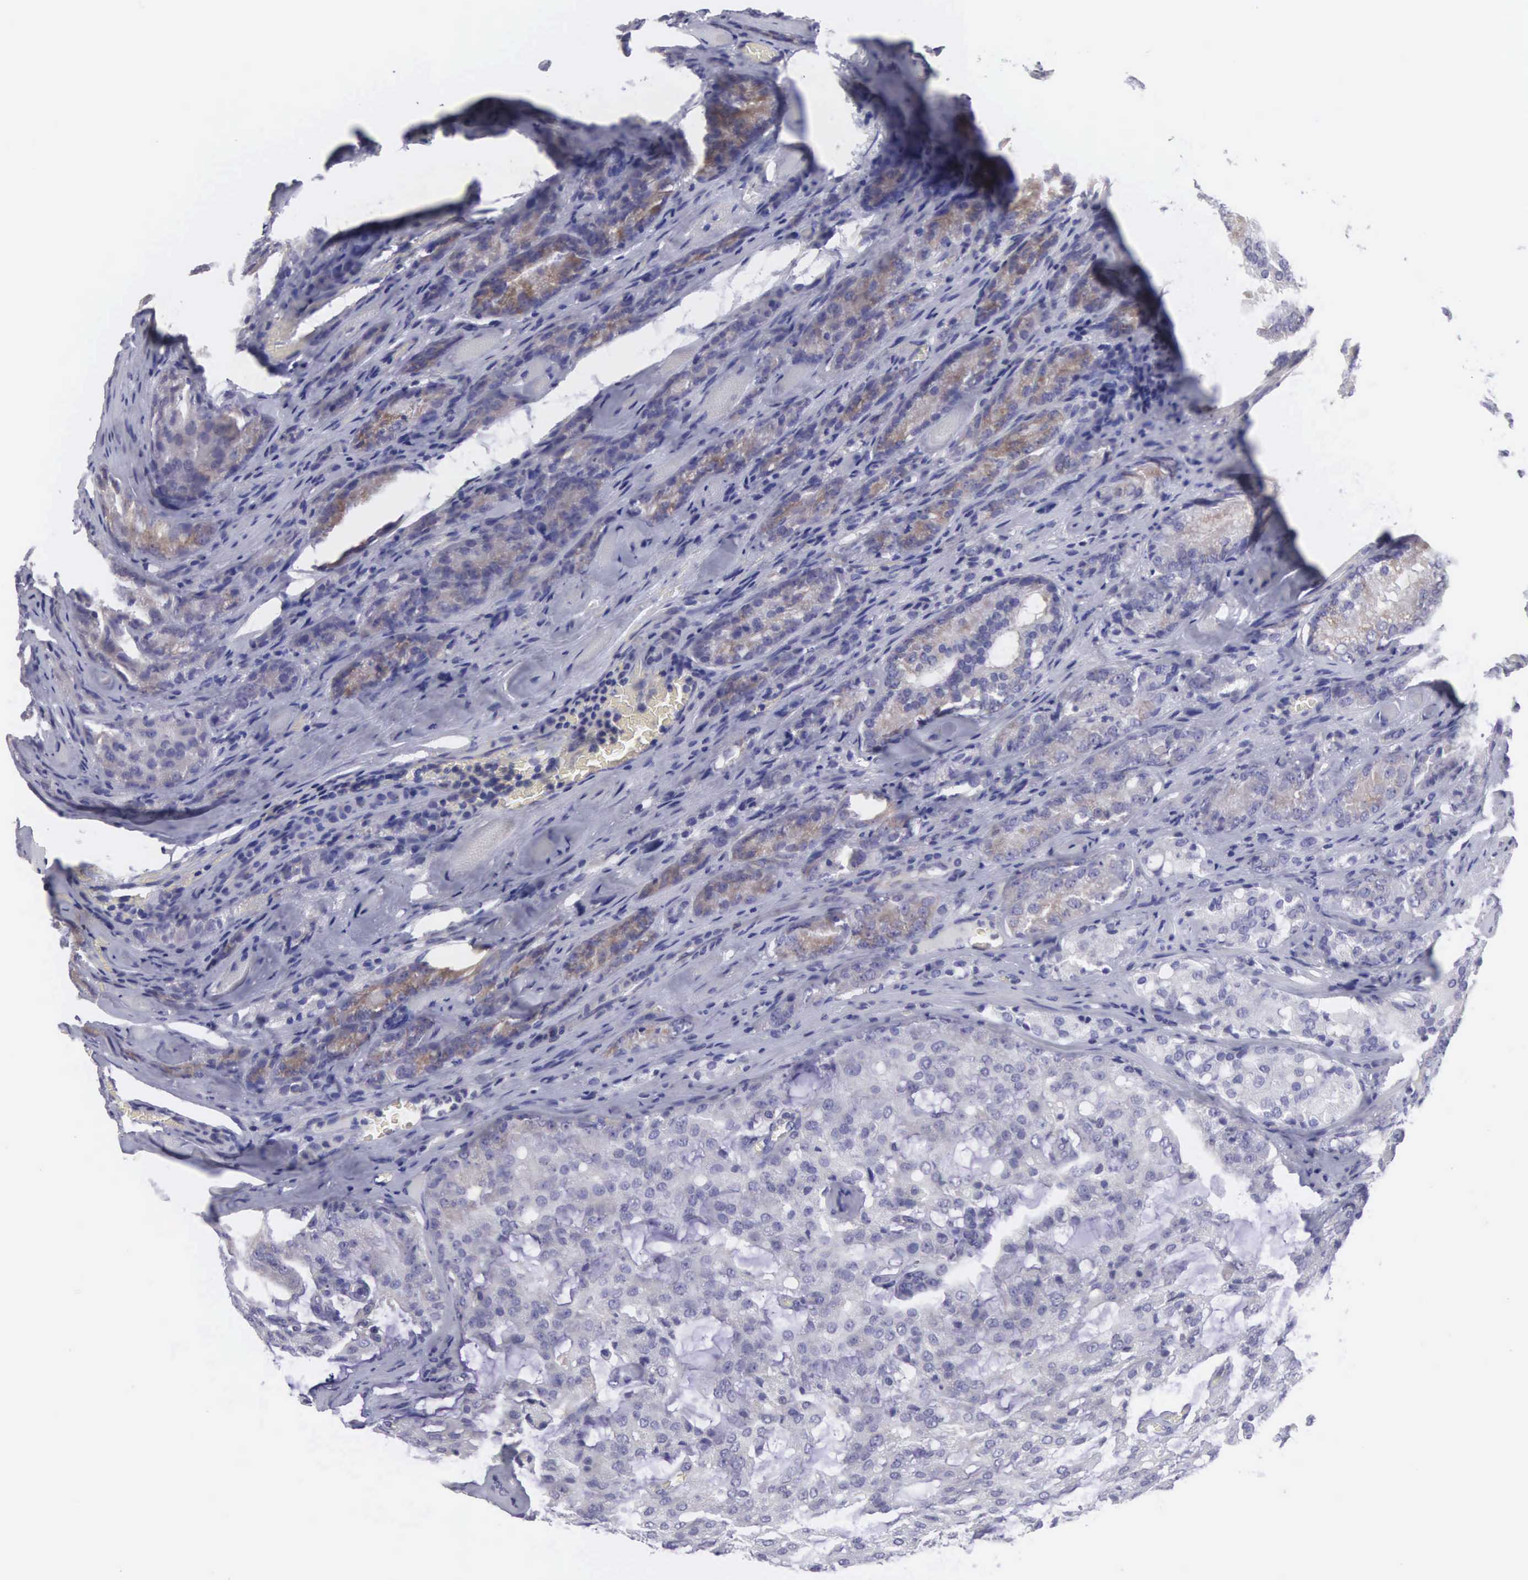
{"staining": {"intensity": "negative", "quantity": "none", "location": "none"}, "tissue": "prostate cancer", "cell_type": "Tumor cells", "image_type": "cancer", "snomed": [{"axis": "morphology", "description": "Adenocarcinoma, Medium grade"}, {"axis": "topography", "description": "Prostate"}], "caption": "Immunohistochemical staining of human prostate cancer (adenocarcinoma (medium-grade)) exhibits no significant expression in tumor cells. (Brightfield microscopy of DAB (3,3'-diaminobenzidine) immunohistochemistry at high magnification).", "gene": "SLITRK4", "patient": {"sex": "male", "age": 60}}